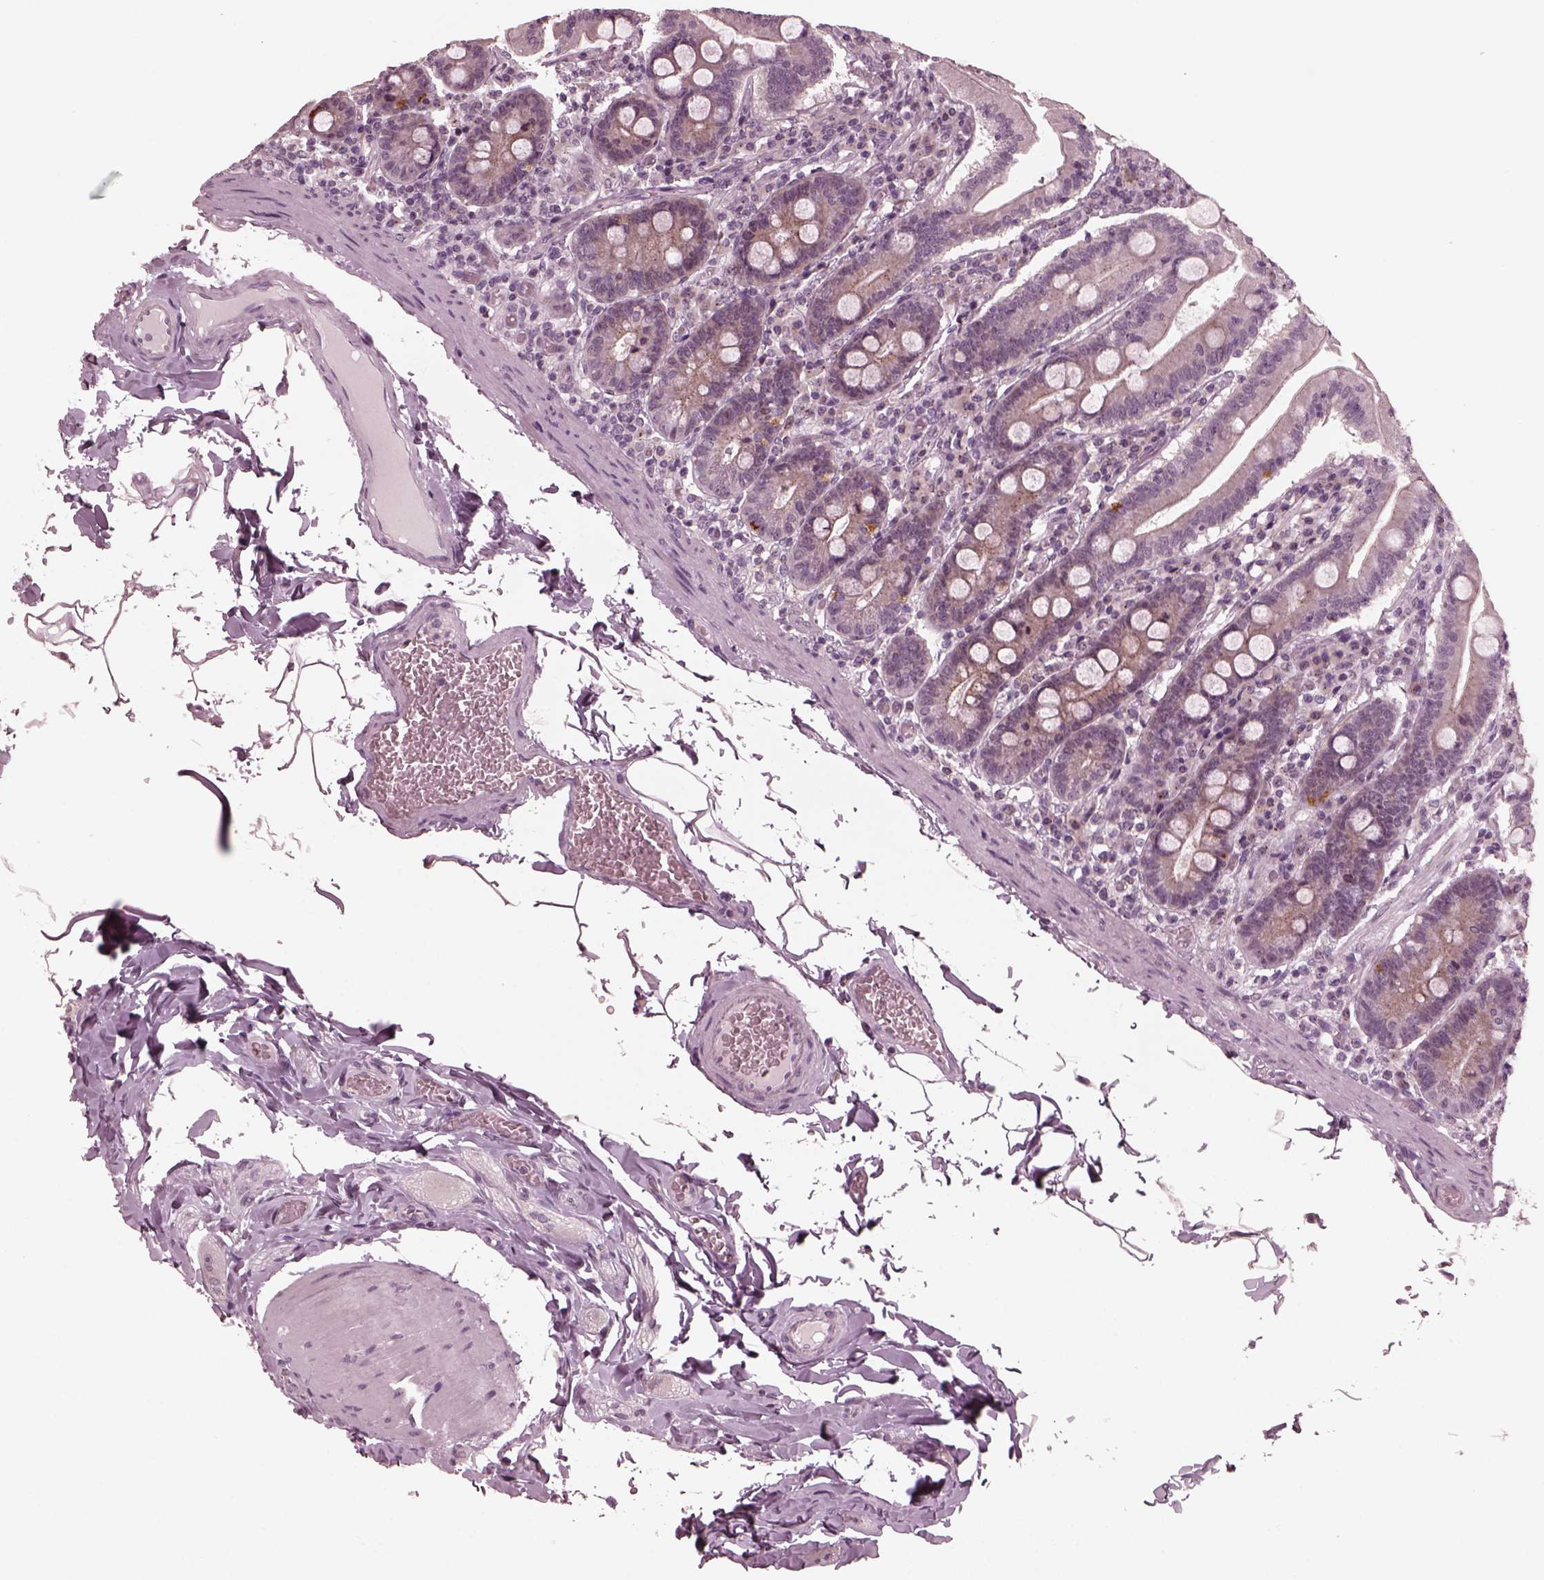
{"staining": {"intensity": "negative", "quantity": "none", "location": "none"}, "tissue": "small intestine", "cell_type": "Glandular cells", "image_type": "normal", "snomed": [{"axis": "morphology", "description": "Normal tissue, NOS"}, {"axis": "topography", "description": "Small intestine"}], "caption": "The IHC micrograph has no significant expression in glandular cells of small intestine. (Stains: DAB immunohistochemistry with hematoxylin counter stain, Microscopy: brightfield microscopy at high magnification).", "gene": "SAXO1", "patient": {"sex": "male", "age": 37}}